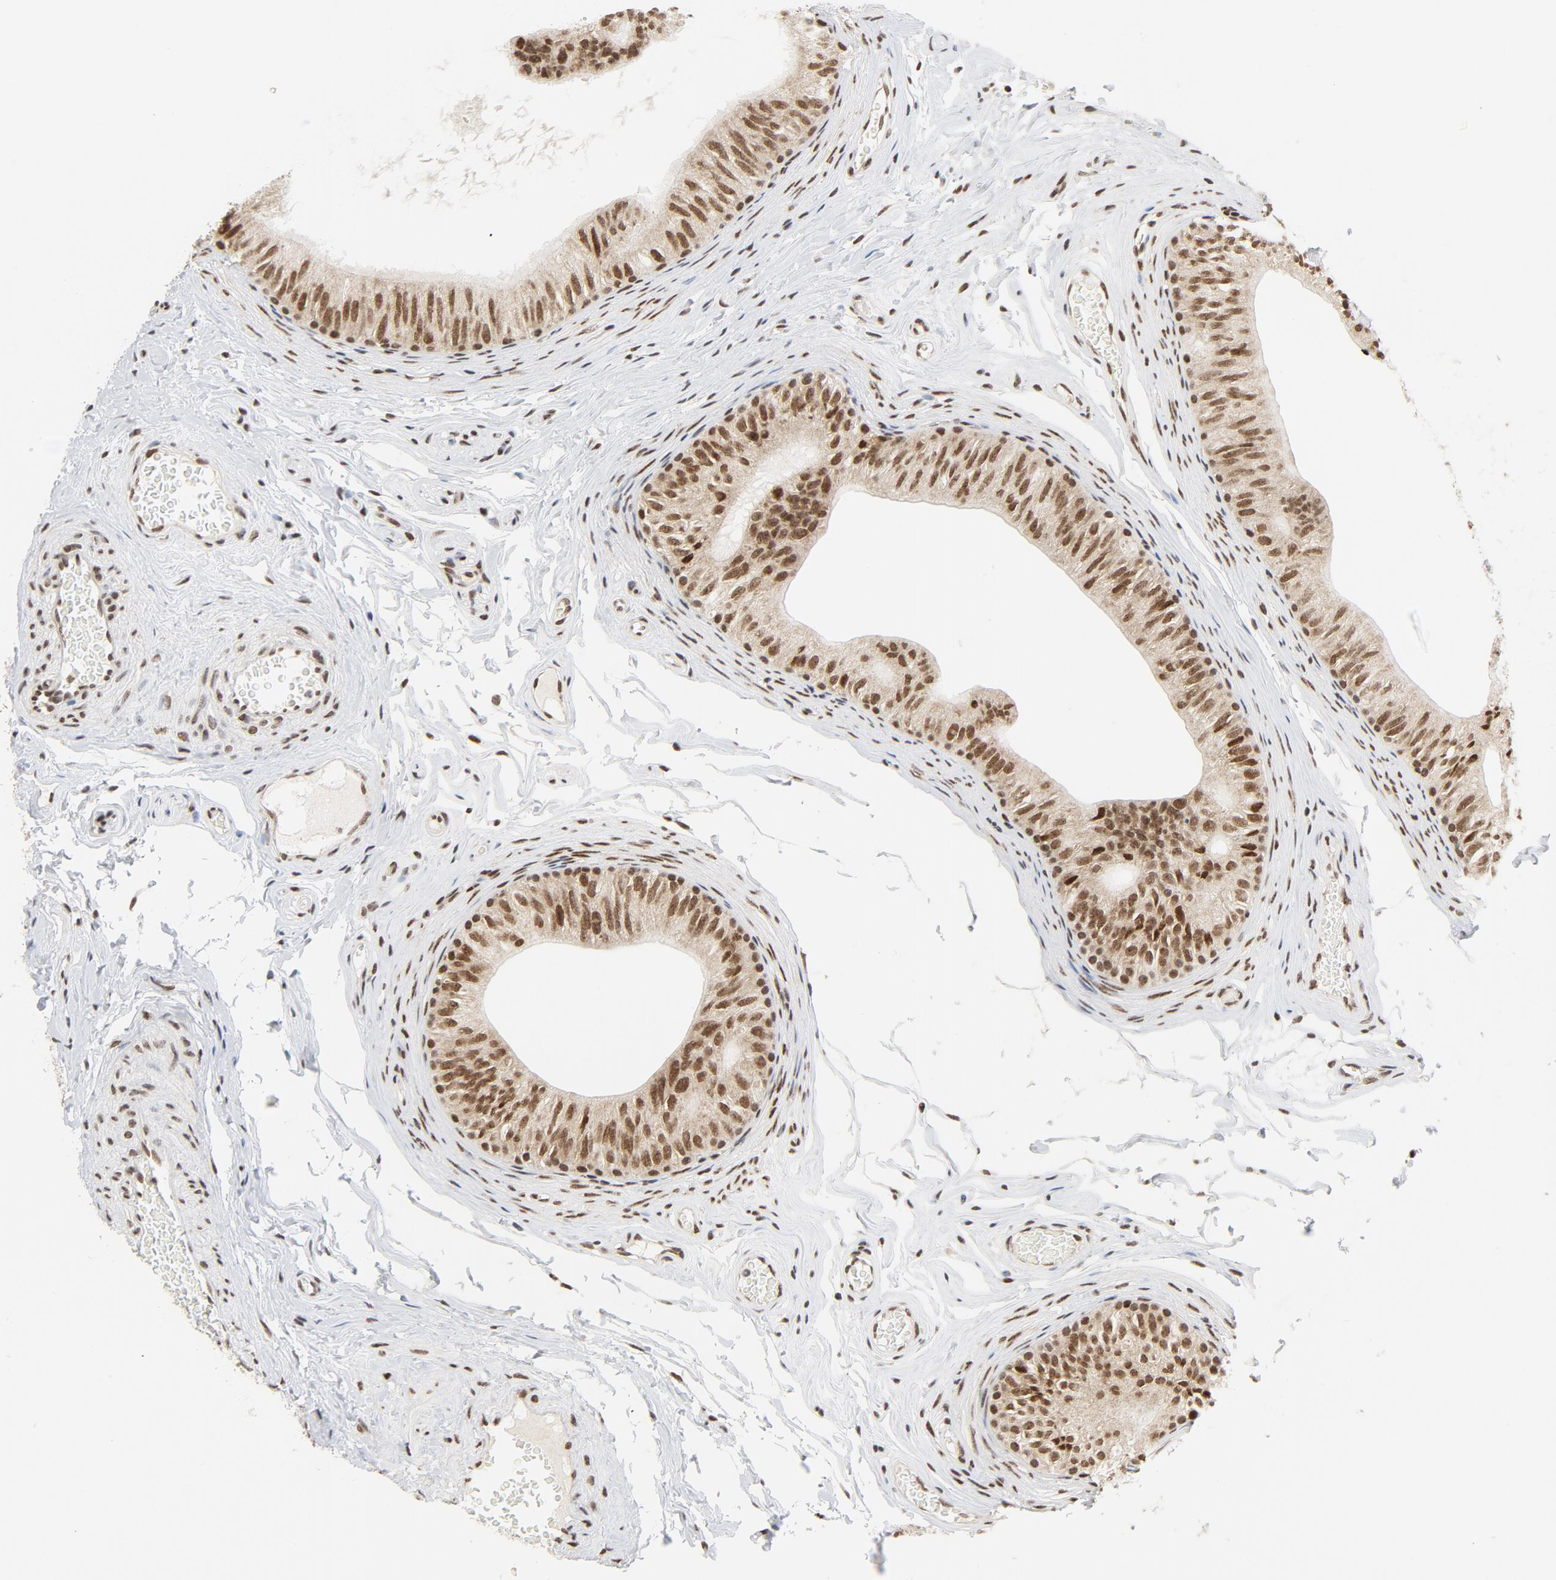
{"staining": {"intensity": "moderate", "quantity": ">75%", "location": "nuclear"}, "tissue": "epididymis", "cell_type": "Glandular cells", "image_type": "normal", "snomed": [{"axis": "morphology", "description": "Normal tissue, NOS"}, {"axis": "topography", "description": "Testis"}, {"axis": "topography", "description": "Epididymis"}], "caption": "Protein staining reveals moderate nuclear positivity in approximately >75% of glandular cells in benign epididymis.", "gene": "ERCC1", "patient": {"sex": "male", "age": 36}}